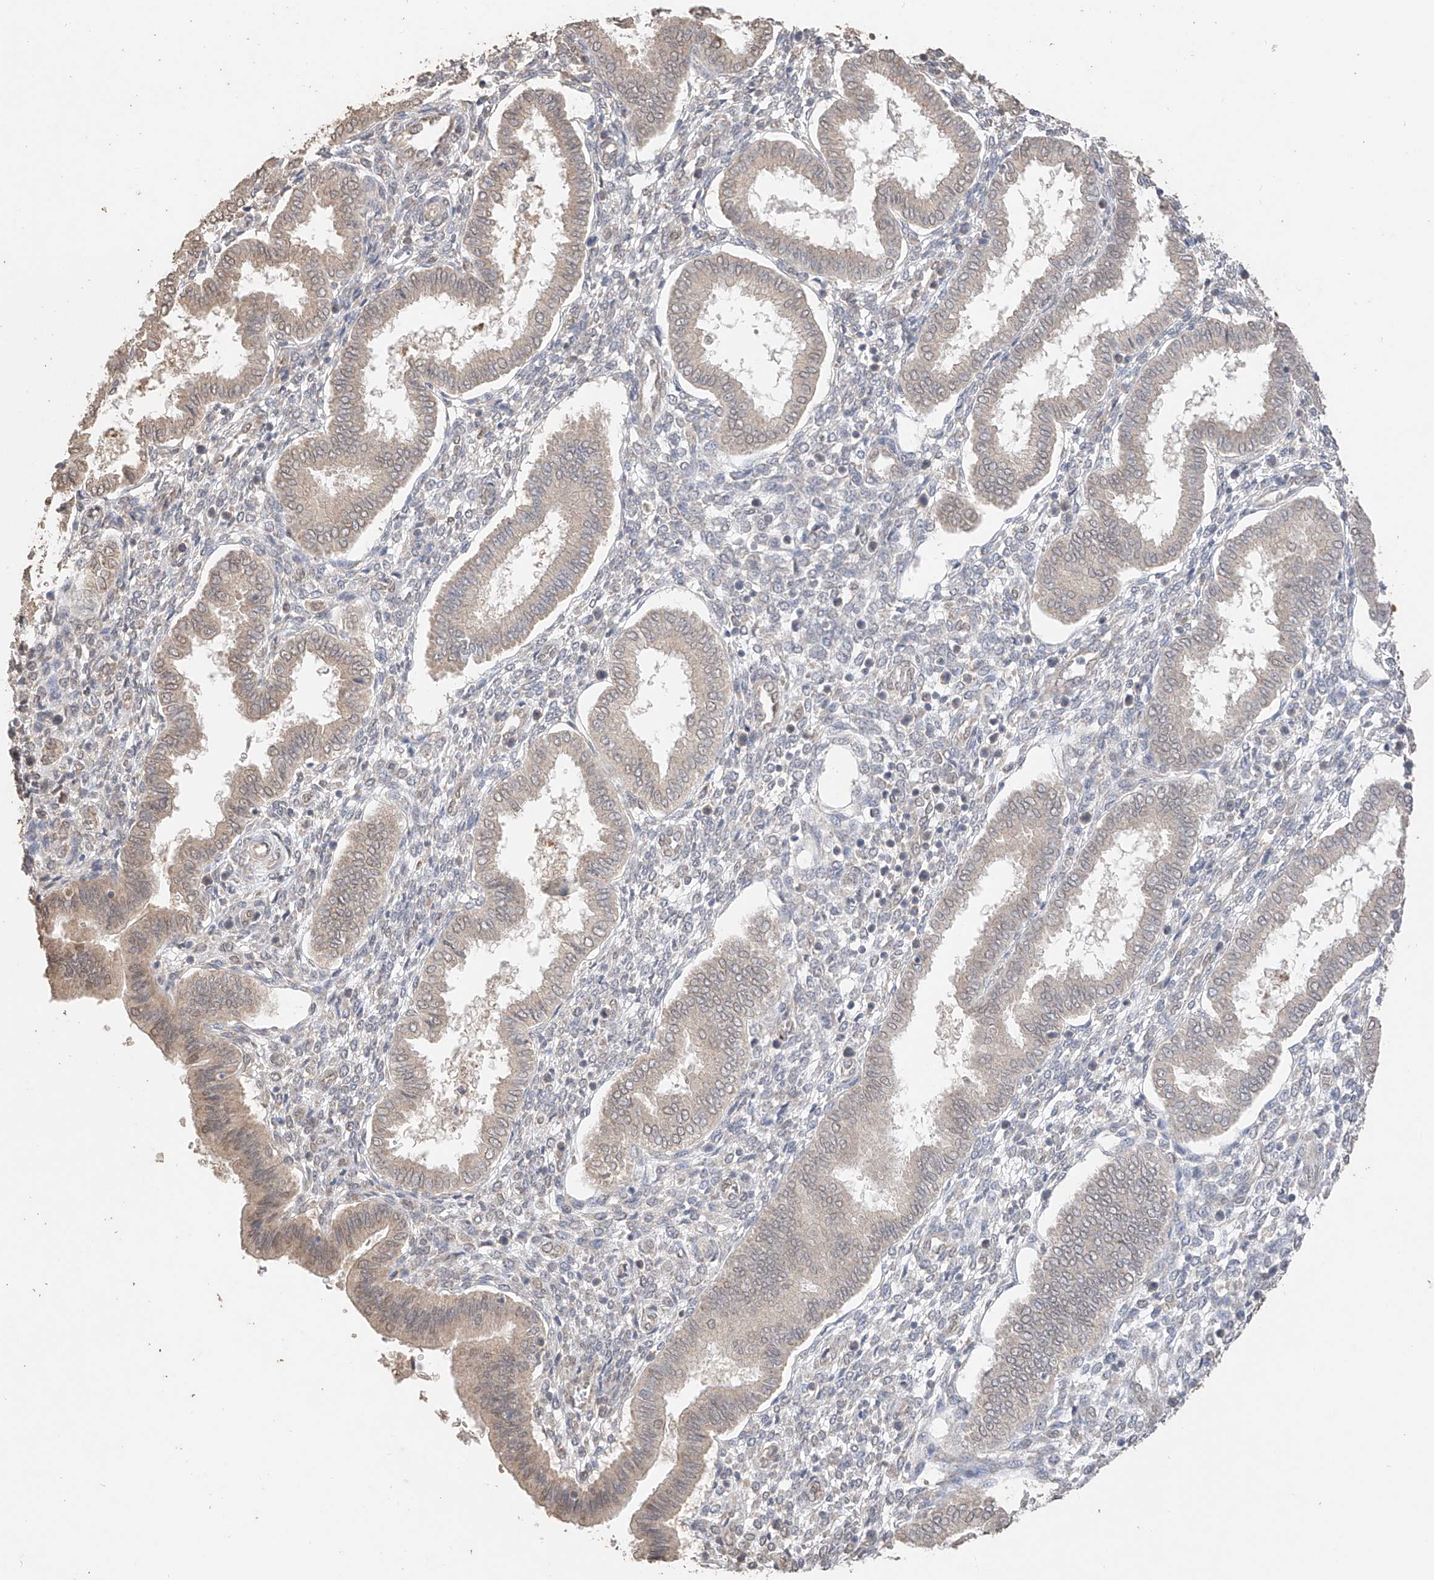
{"staining": {"intensity": "weak", "quantity": "<25%", "location": "cytoplasmic/membranous"}, "tissue": "endometrium", "cell_type": "Cells in endometrial stroma", "image_type": "normal", "snomed": [{"axis": "morphology", "description": "Normal tissue, NOS"}, {"axis": "topography", "description": "Endometrium"}], "caption": "Protein analysis of unremarkable endometrium exhibits no significant positivity in cells in endometrial stroma.", "gene": "IL22RA2", "patient": {"sex": "female", "age": 24}}